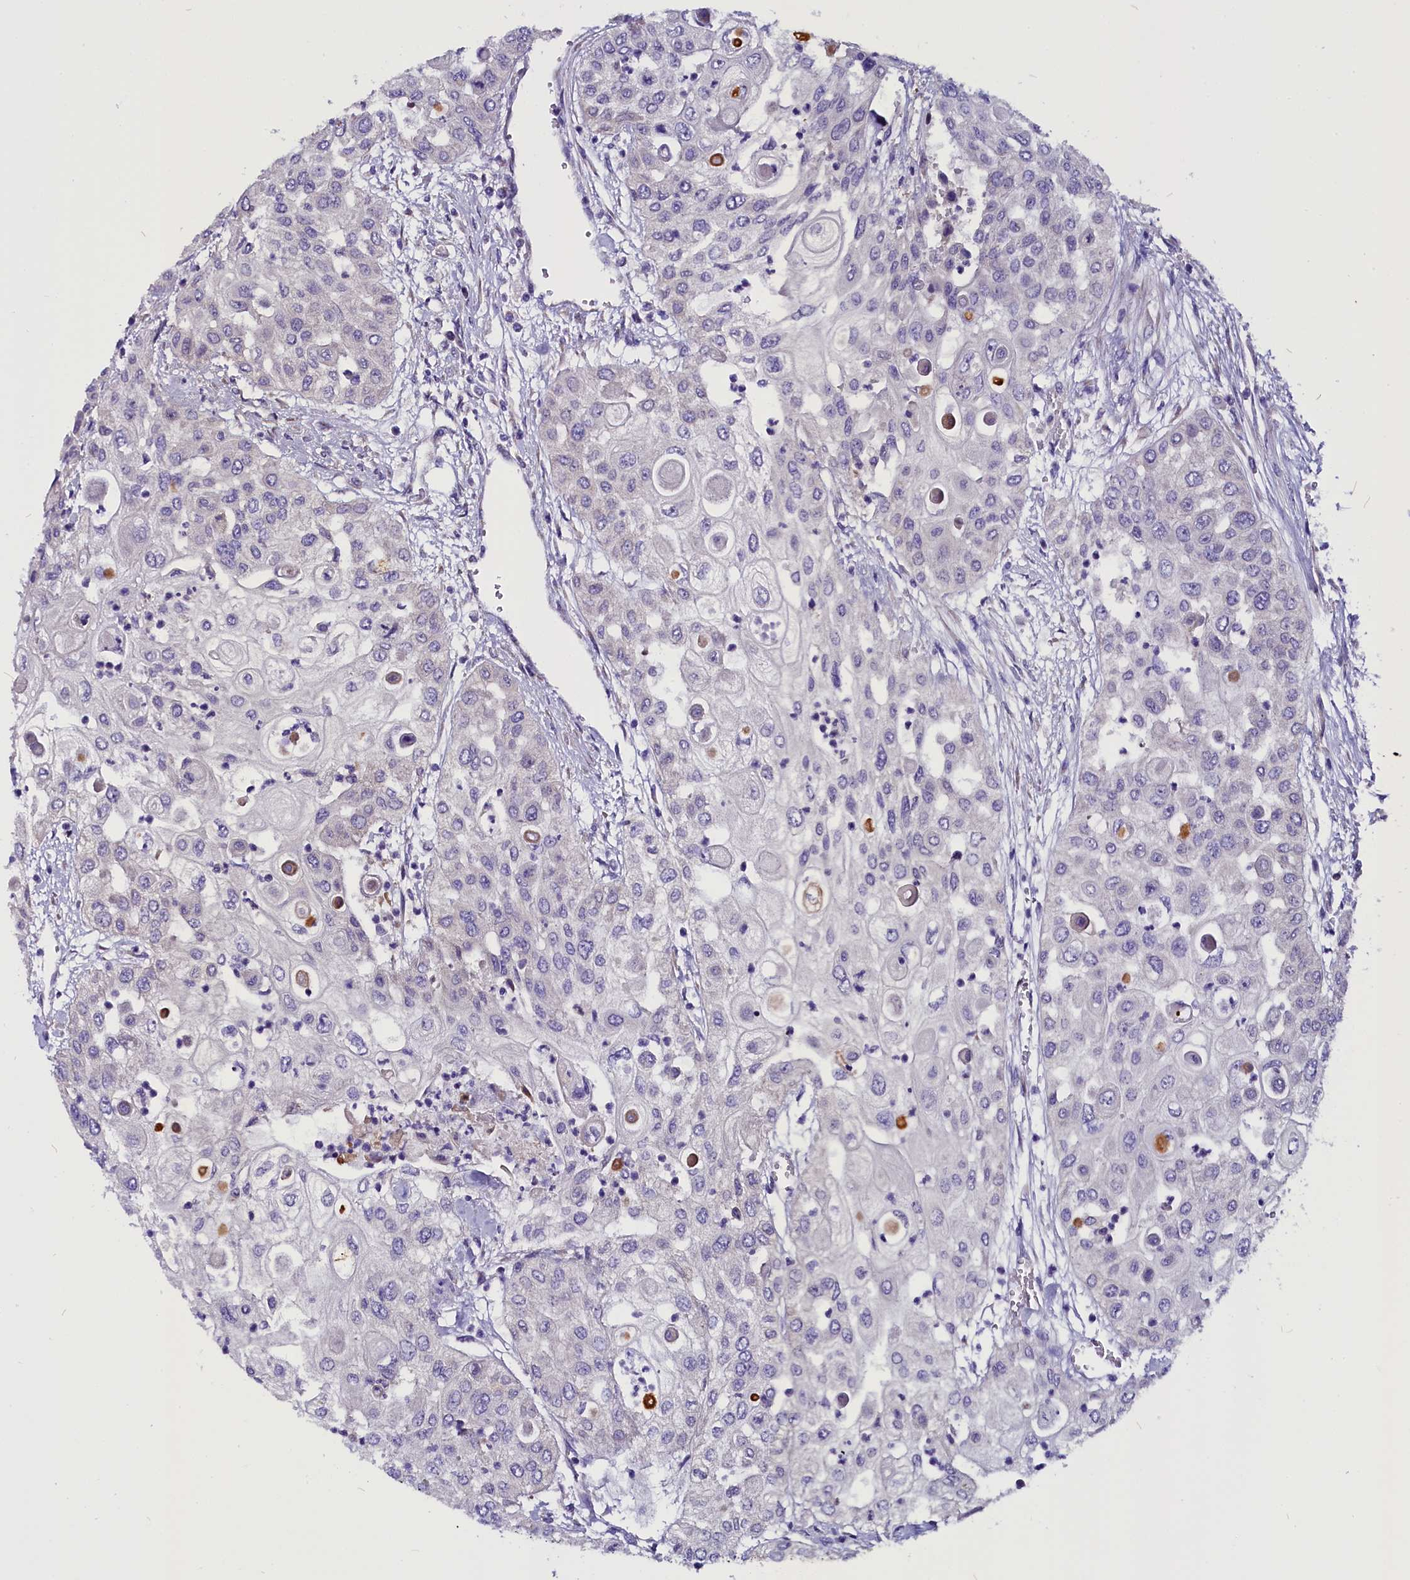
{"staining": {"intensity": "negative", "quantity": "none", "location": "none"}, "tissue": "urothelial cancer", "cell_type": "Tumor cells", "image_type": "cancer", "snomed": [{"axis": "morphology", "description": "Urothelial carcinoma, High grade"}, {"axis": "topography", "description": "Urinary bladder"}], "caption": "A photomicrograph of urothelial carcinoma (high-grade) stained for a protein shows no brown staining in tumor cells.", "gene": "CEP170", "patient": {"sex": "female", "age": 79}}